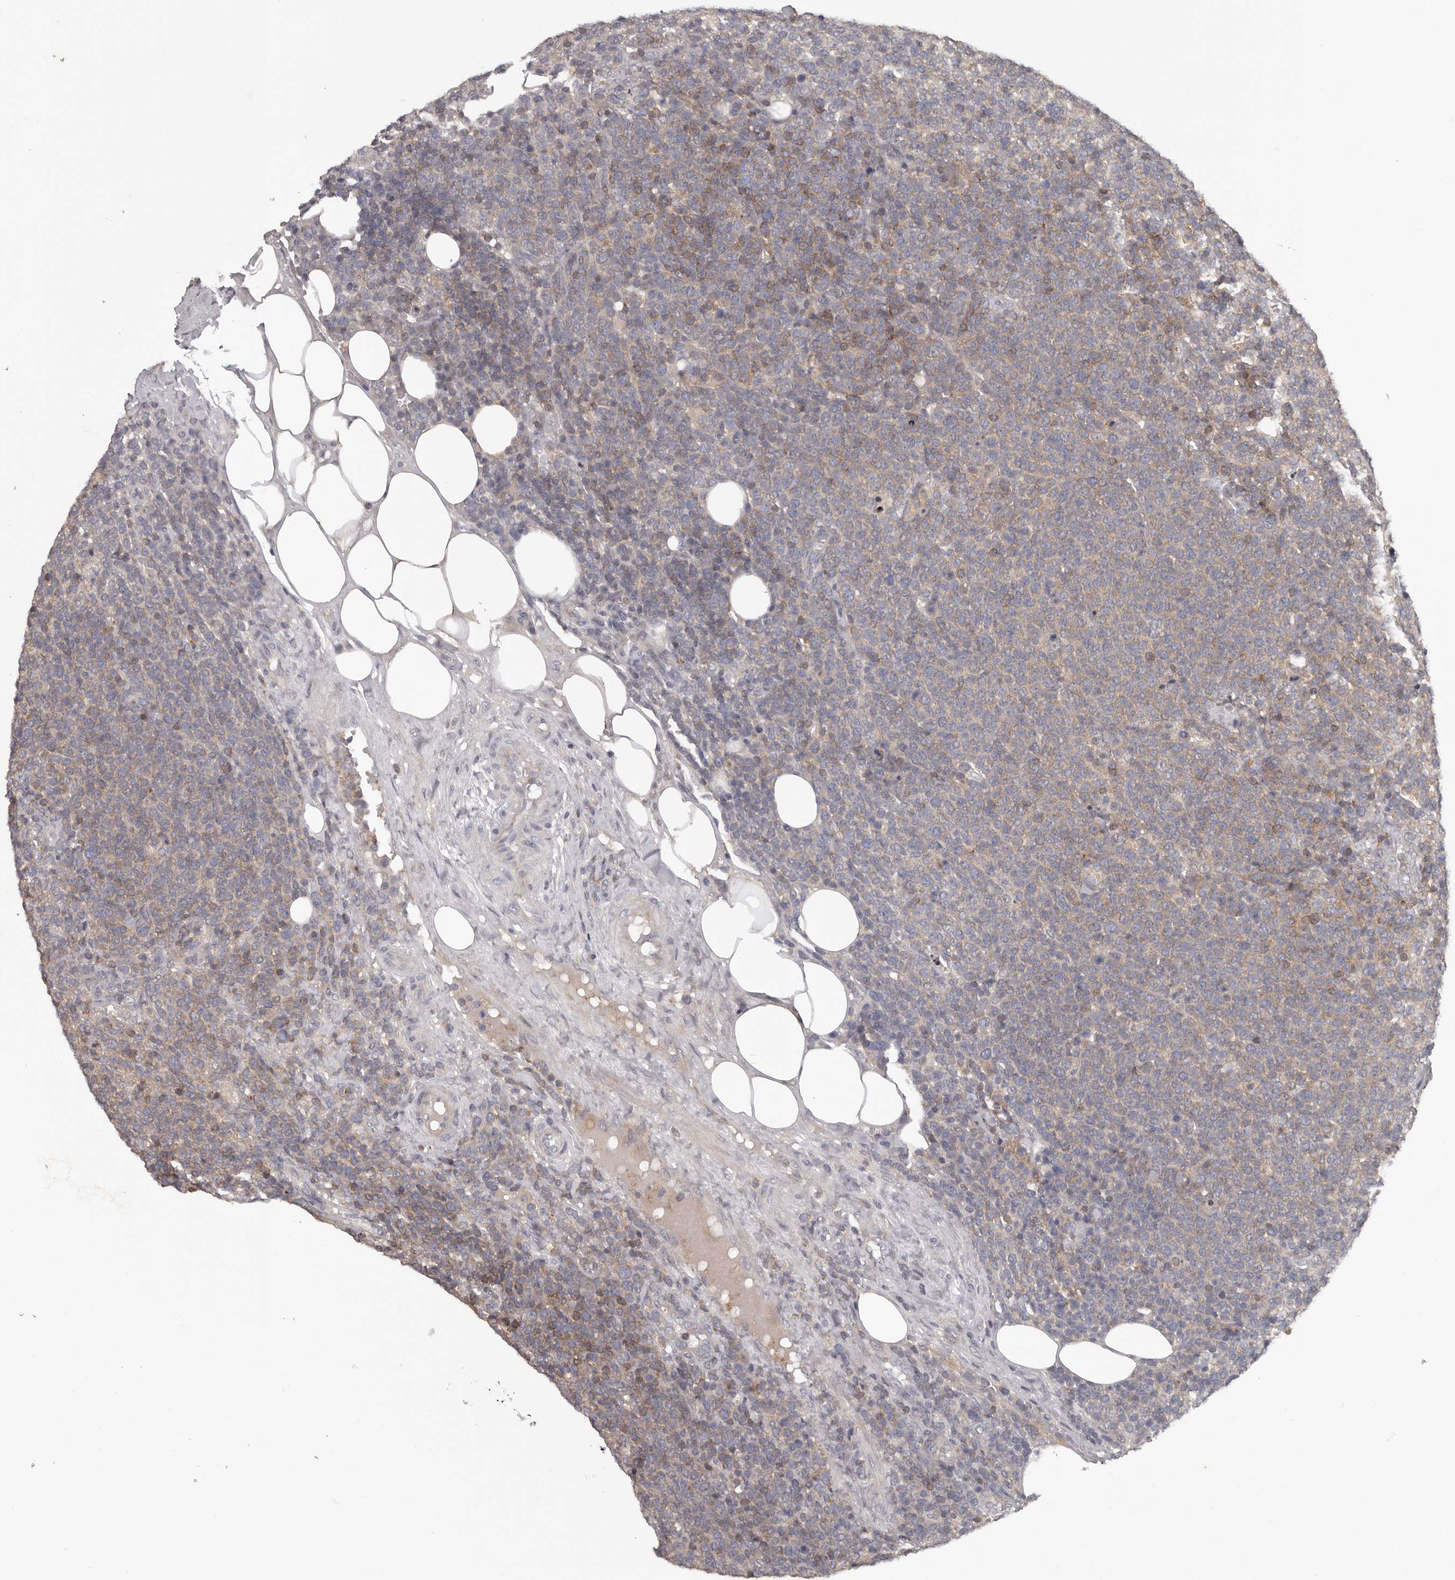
{"staining": {"intensity": "weak", "quantity": "25%-75%", "location": "cytoplasmic/membranous"}, "tissue": "lymphoma", "cell_type": "Tumor cells", "image_type": "cancer", "snomed": [{"axis": "morphology", "description": "Malignant lymphoma, non-Hodgkin's type, High grade"}, {"axis": "topography", "description": "Lymph node"}], "caption": "Protein staining exhibits weak cytoplasmic/membranous positivity in approximately 25%-75% of tumor cells in malignant lymphoma, non-Hodgkin's type (high-grade).", "gene": "ANKRD44", "patient": {"sex": "male", "age": 61}}